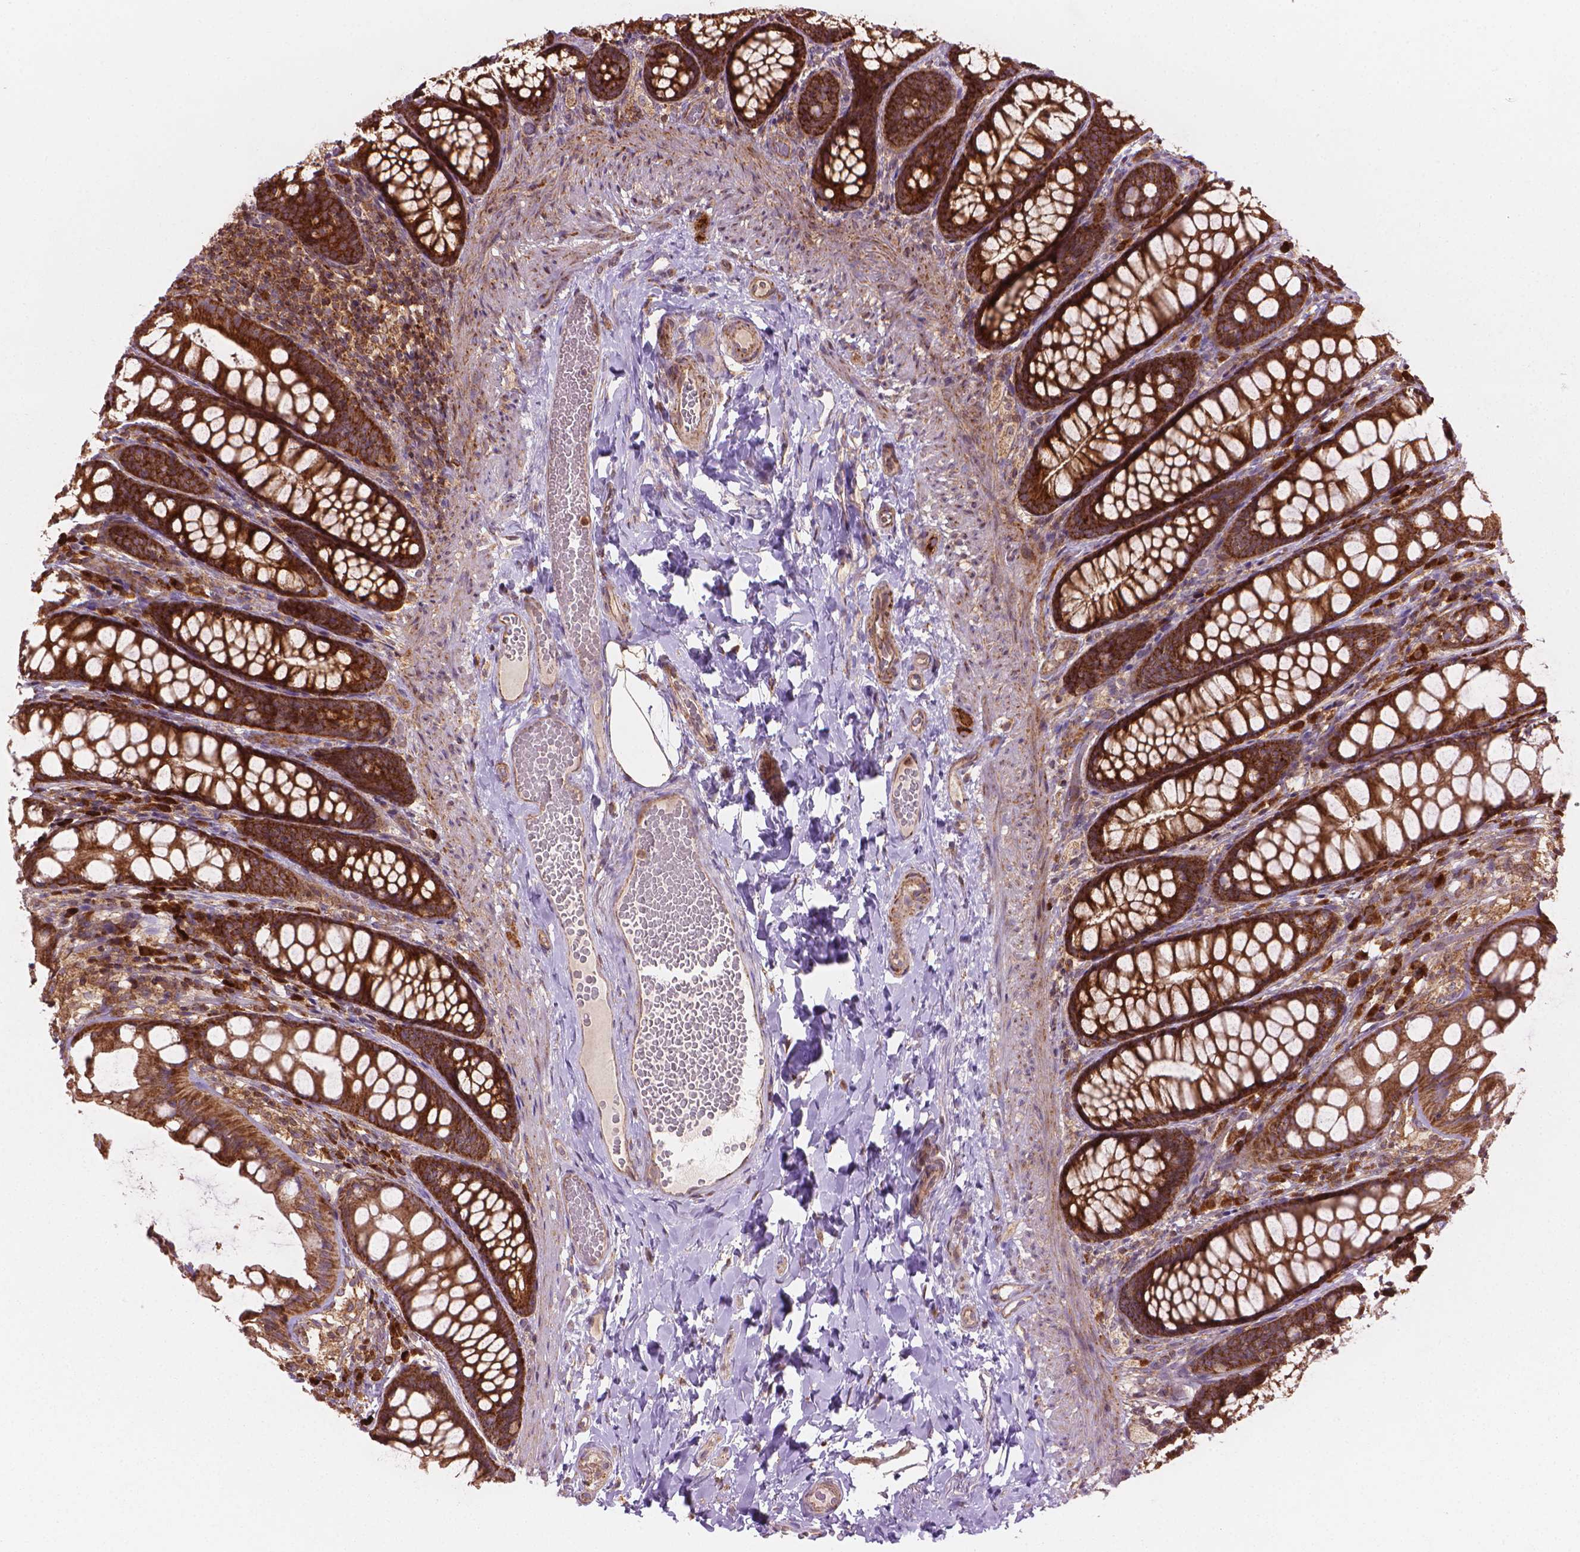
{"staining": {"intensity": "moderate", "quantity": ">75%", "location": "cytoplasmic/membranous"}, "tissue": "colon", "cell_type": "Endothelial cells", "image_type": "normal", "snomed": [{"axis": "morphology", "description": "Normal tissue, NOS"}, {"axis": "topography", "description": "Colon"}], "caption": "Brown immunohistochemical staining in benign human colon shows moderate cytoplasmic/membranous expression in approximately >75% of endothelial cells.", "gene": "VARS2", "patient": {"sex": "male", "age": 47}}